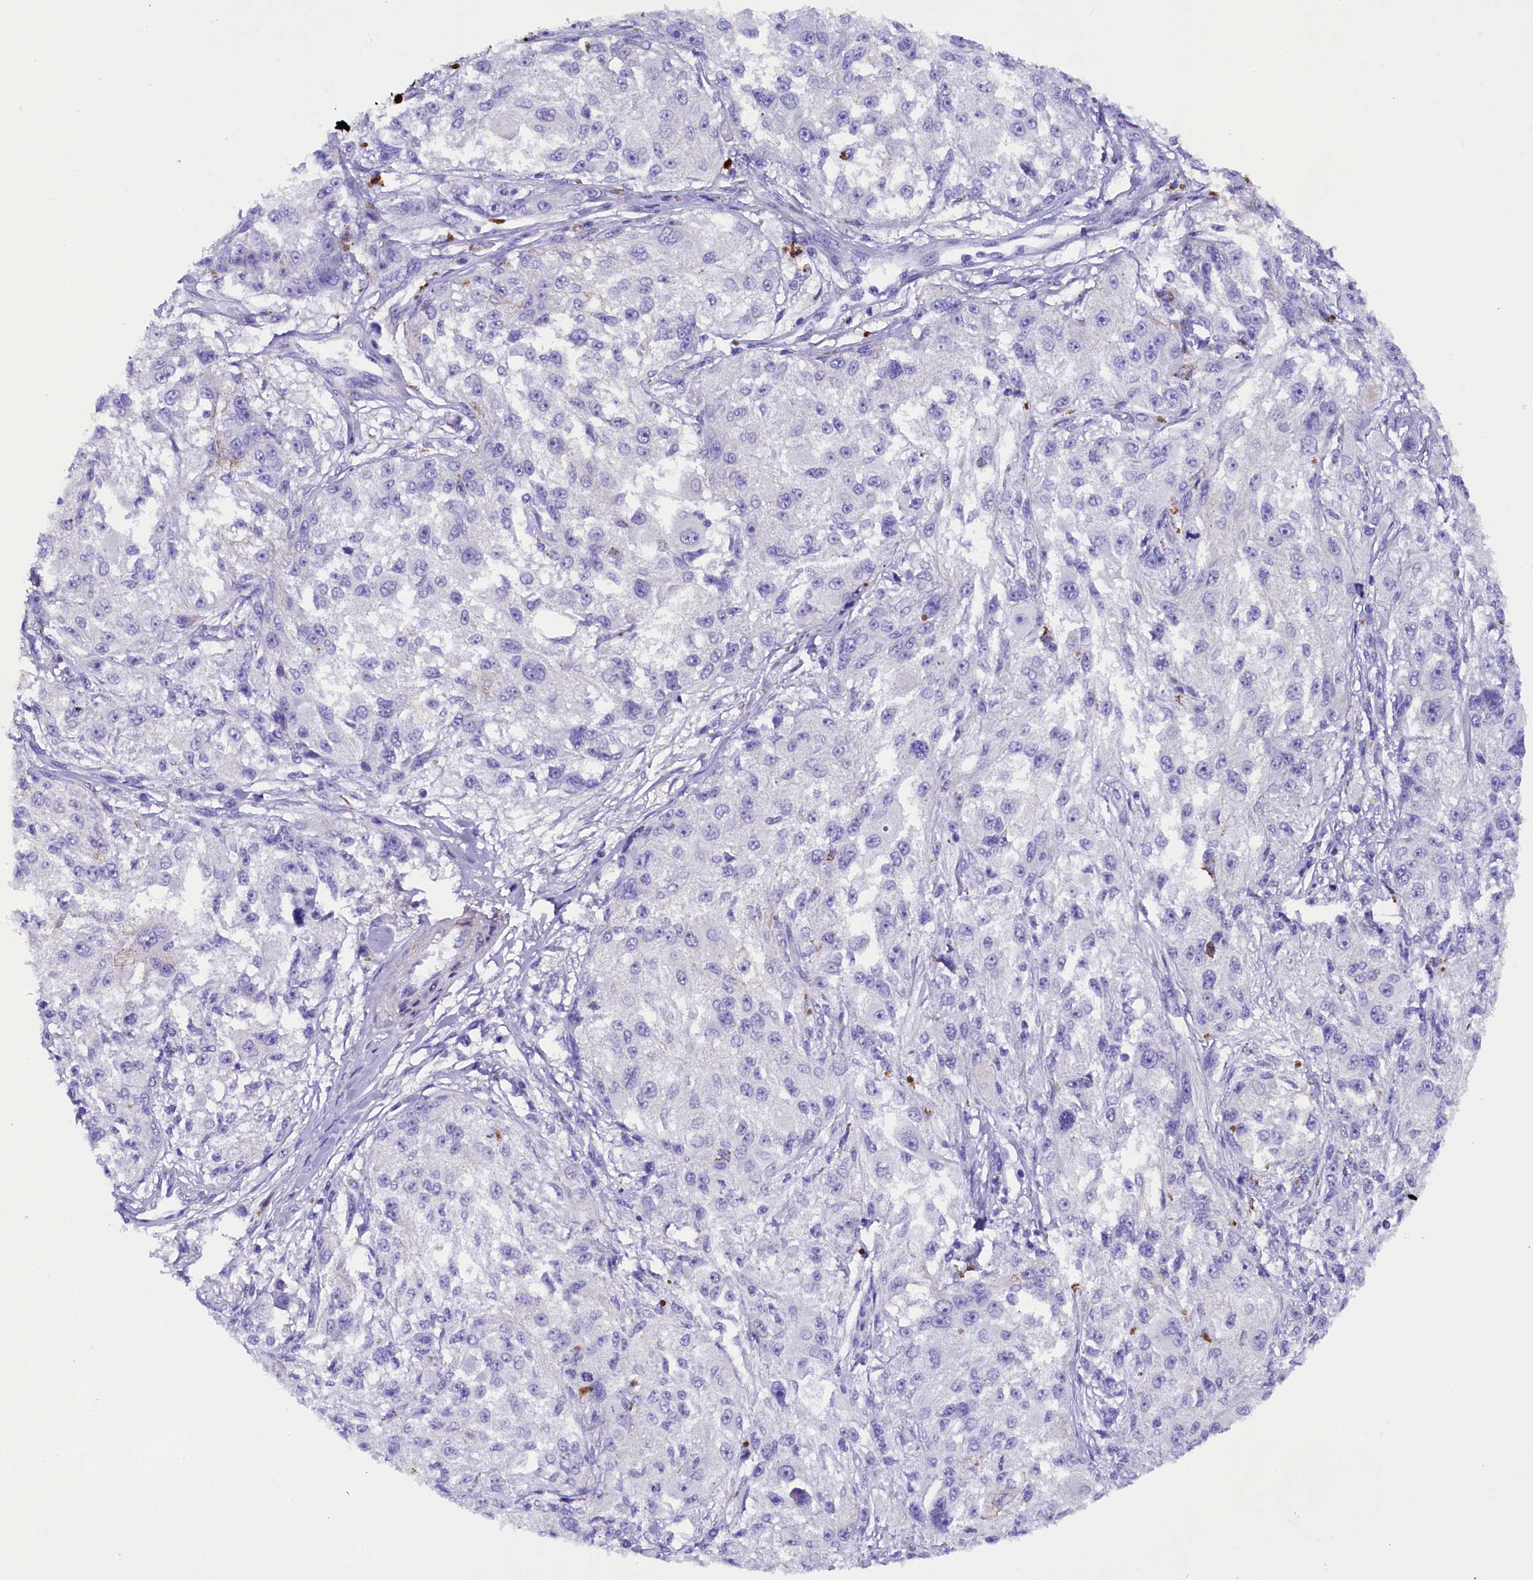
{"staining": {"intensity": "negative", "quantity": "none", "location": "none"}, "tissue": "melanoma", "cell_type": "Tumor cells", "image_type": "cancer", "snomed": [{"axis": "morphology", "description": "Necrosis, NOS"}, {"axis": "morphology", "description": "Malignant melanoma, NOS"}, {"axis": "topography", "description": "Skin"}], "caption": "Melanoma was stained to show a protein in brown. There is no significant expression in tumor cells. (Stains: DAB (3,3'-diaminobenzidine) immunohistochemistry (IHC) with hematoxylin counter stain, Microscopy: brightfield microscopy at high magnification).", "gene": "SOD3", "patient": {"sex": "female", "age": 87}}